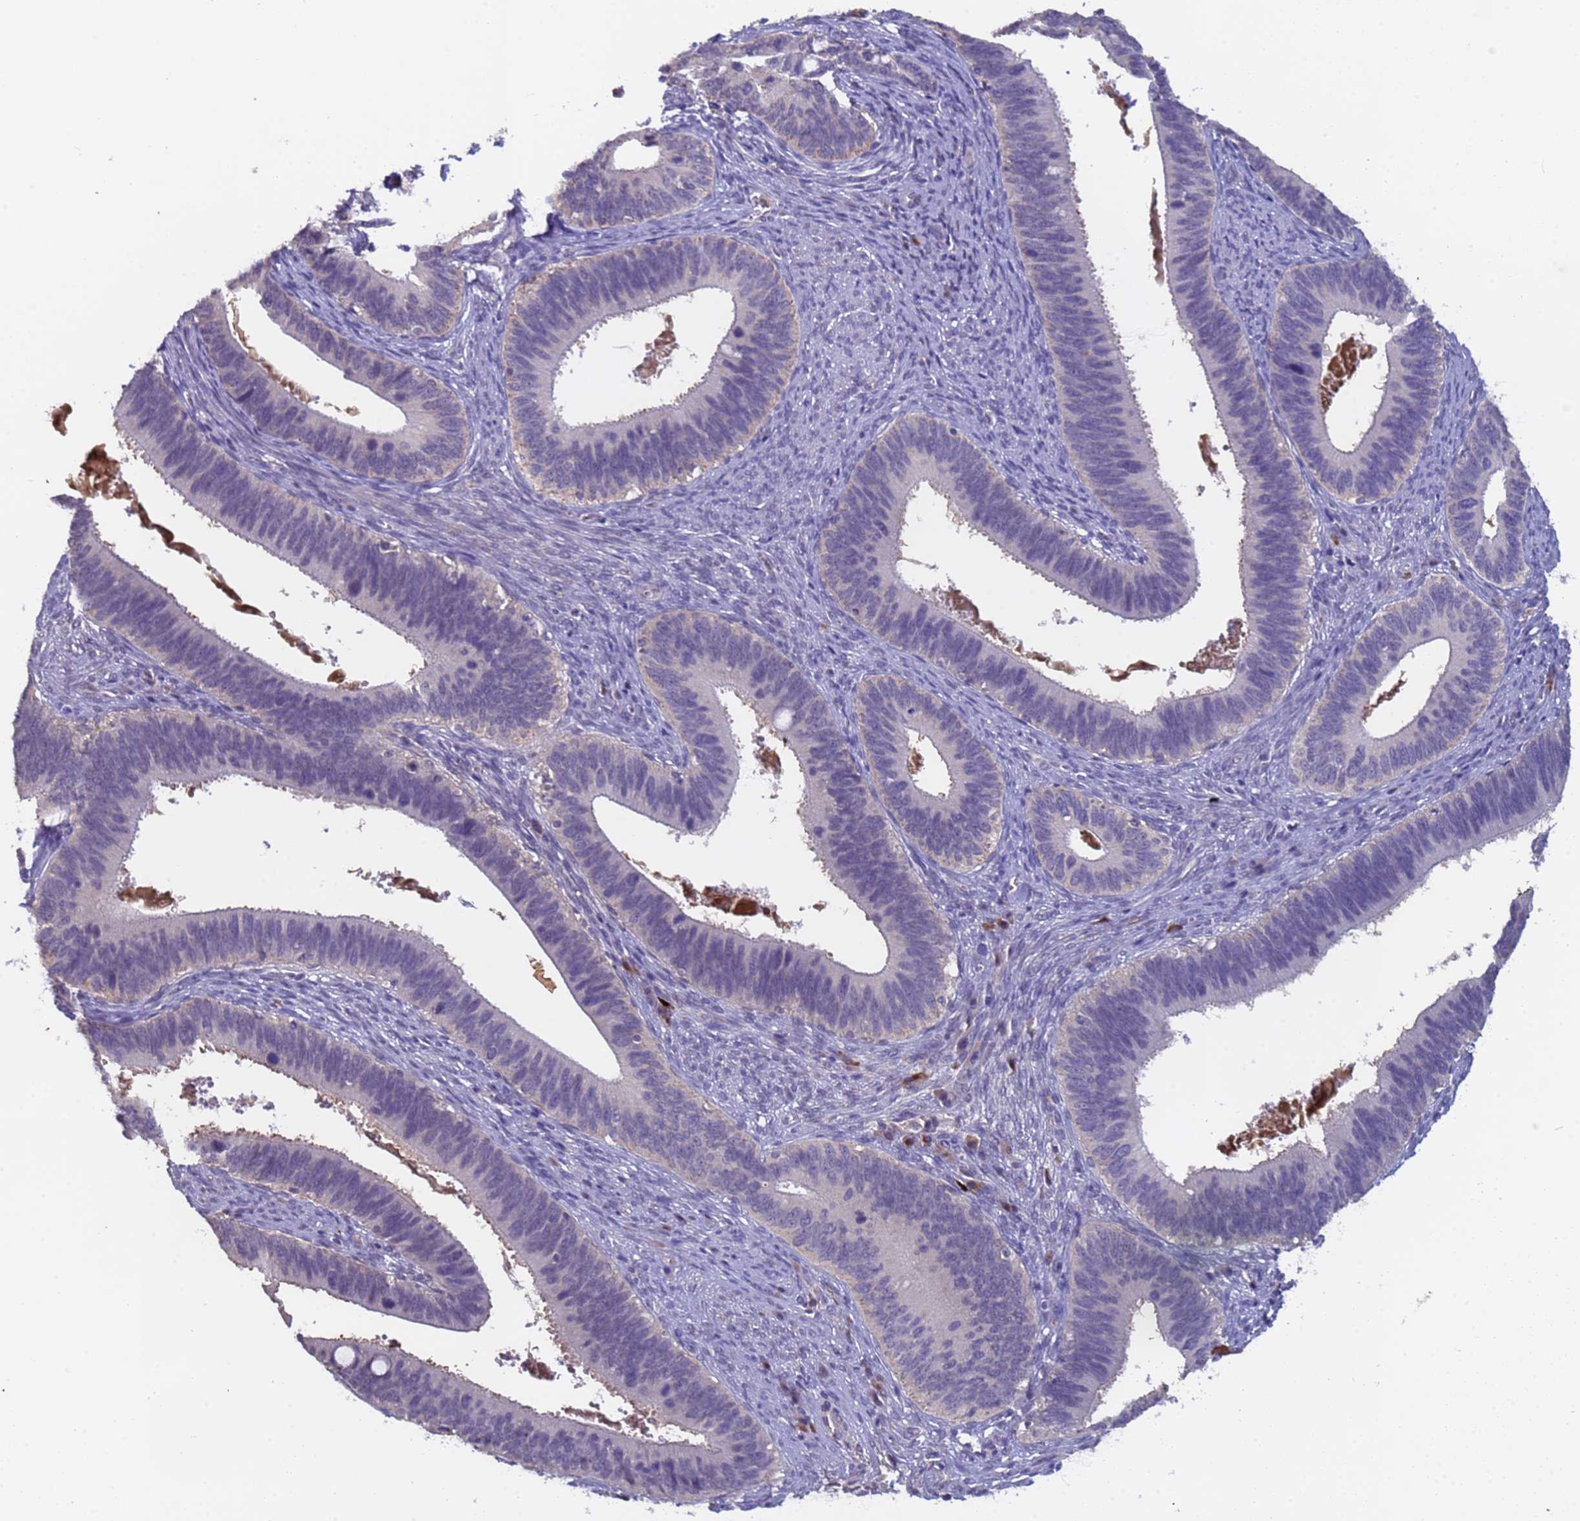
{"staining": {"intensity": "negative", "quantity": "none", "location": "none"}, "tissue": "cervical cancer", "cell_type": "Tumor cells", "image_type": "cancer", "snomed": [{"axis": "morphology", "description": "Adenocarcinoma, NOS"}, {"axis": "topography", "description": "Cervix"}], "caption": "There is no significant expression in tumor cells of cervical cancer (adenocarcinoma).", "gene": "ZNF248", "patient": {"sex": "female", "age": 42}}